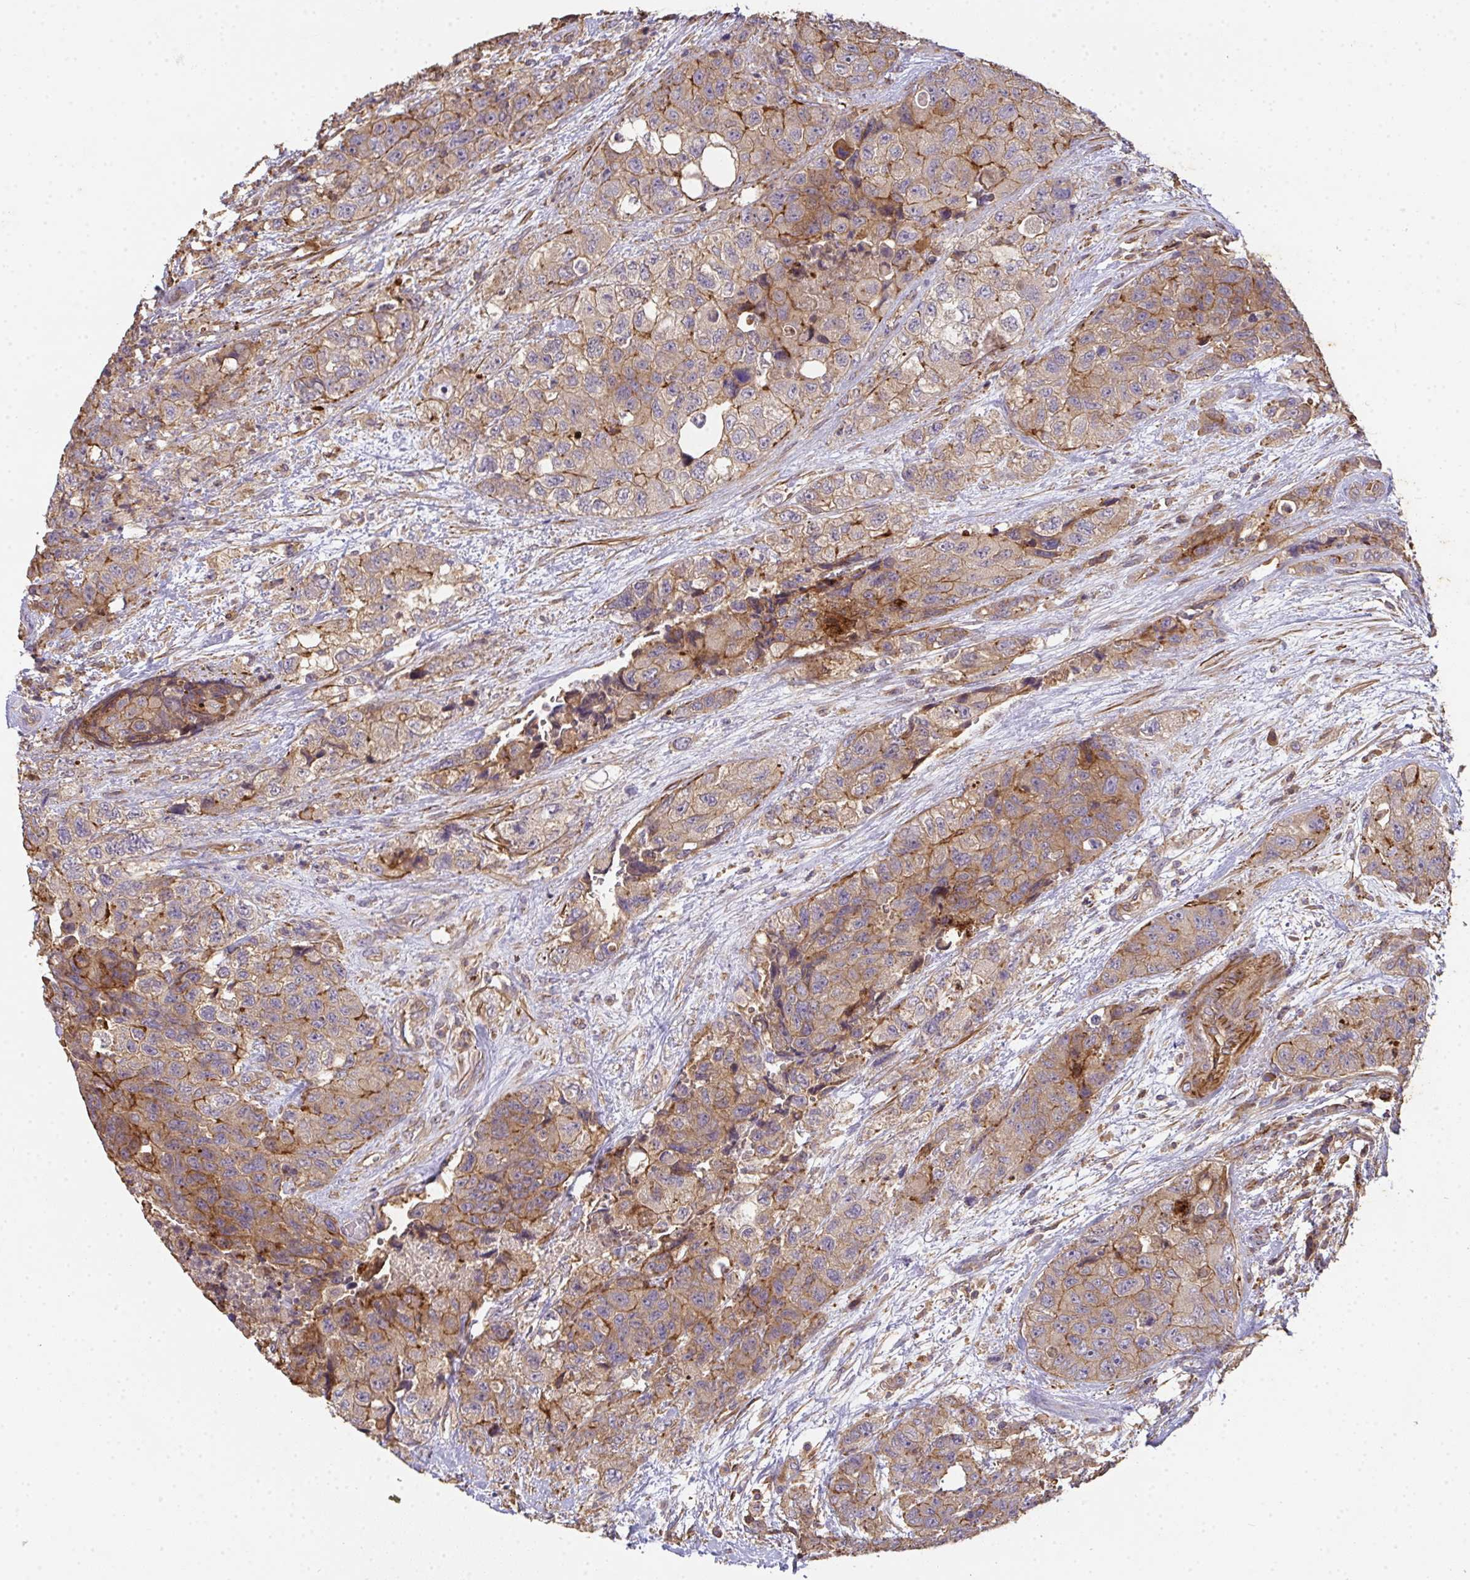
{"staining": {"intensity": "moderate", "quantity": ">75%", "location": "cytoplasmic/membranous"}, "tissue": "urothelial cancer", "cell_type": "Tumor cells", "image_type": "cancer", "snomed": [{"axis": "morphology", "description": "Urothelial carcinoma, High grade"}, {"axis": "topography", "description": "Urinary bladder"}], "caption": "A micrograph of high-grade urothelial carcinoma stained for a protein reveals moderate cytoplasmic/membranous brown staining in tumor cells. (IHC, brightfield microscopy, high magnification).", "gene": "TNMD", "patient": {"sex": "female", "age": 78}}